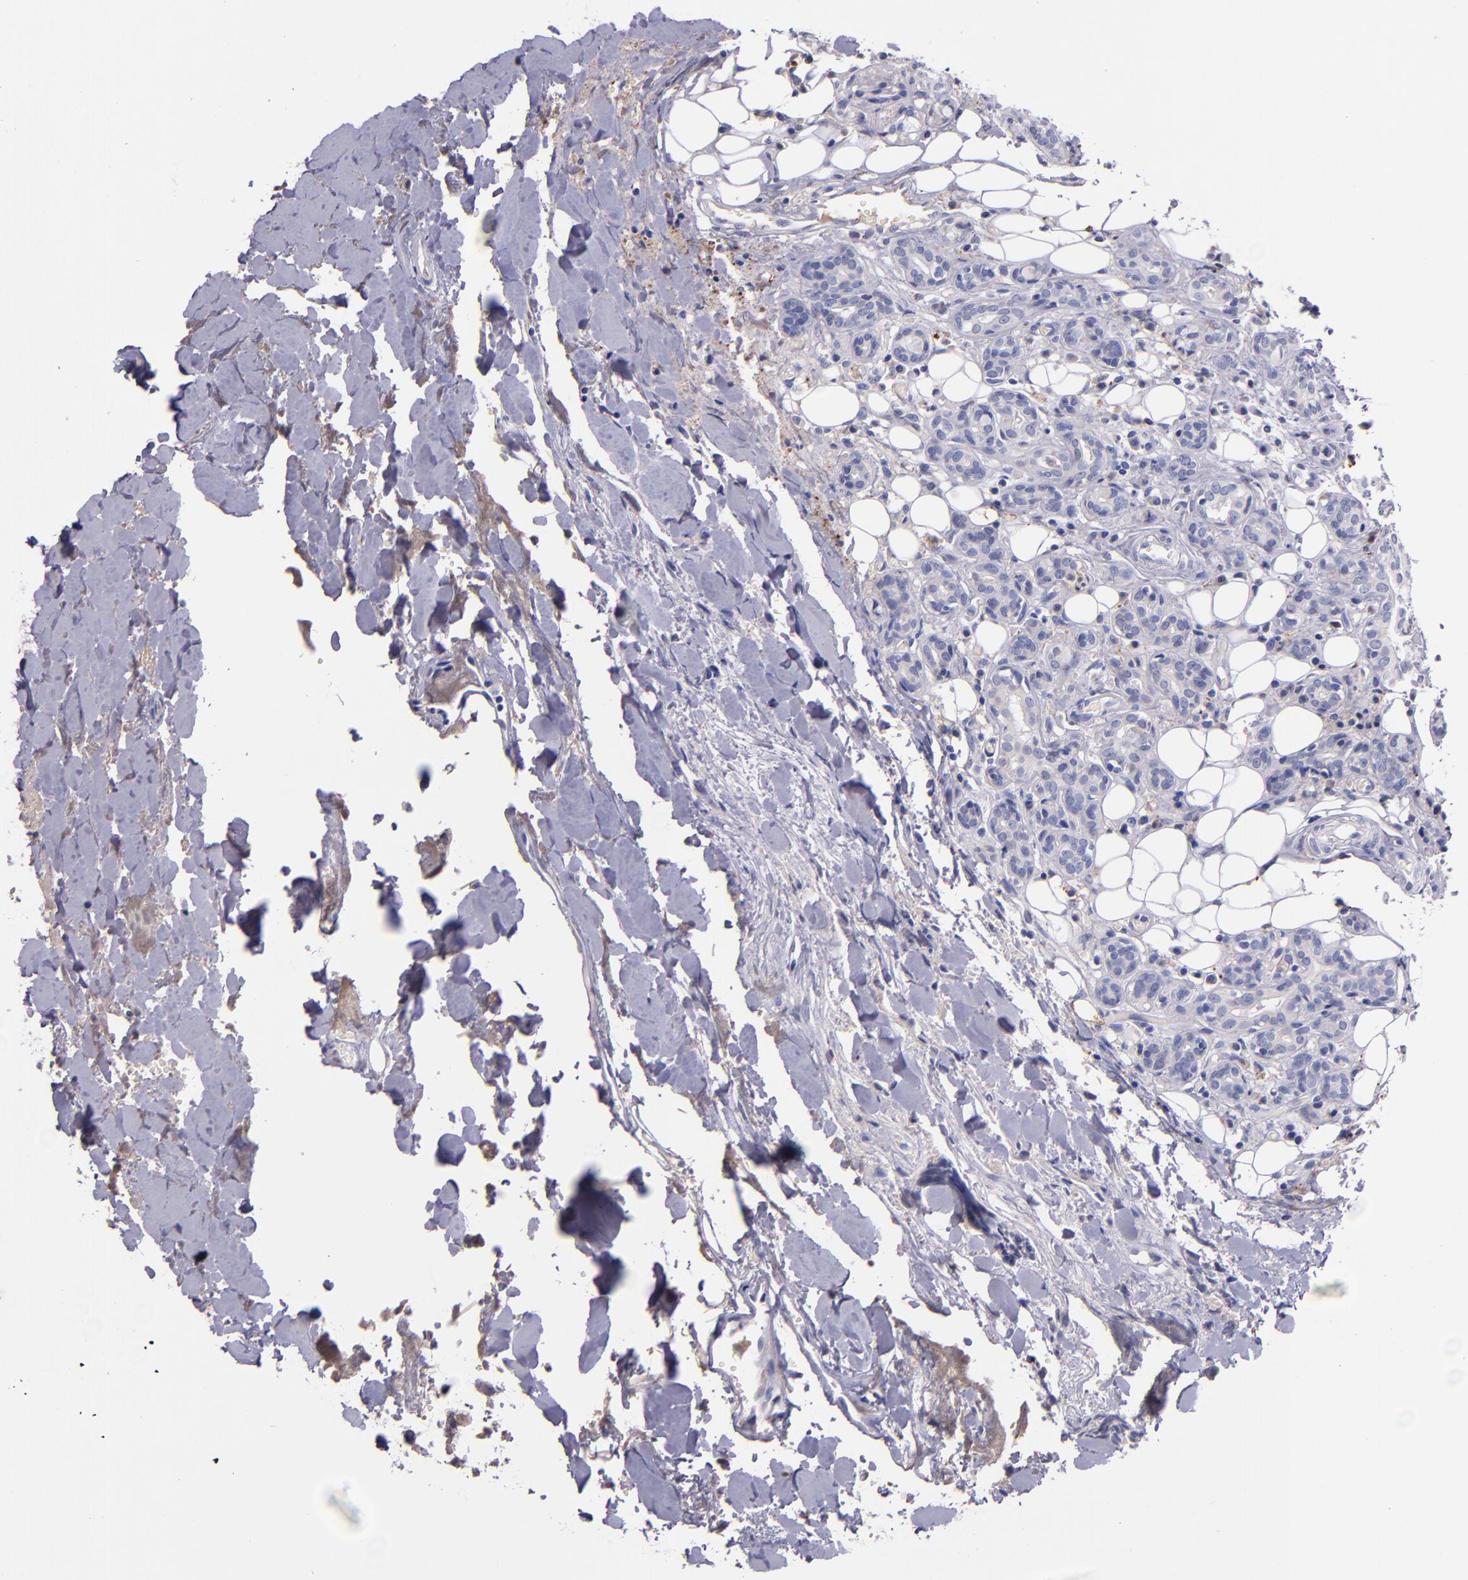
{"staining": {"intensity": "weak", "quantity": "<25%", "location": "cytoplasmic/membranous"}, "tissue": "head and neck cancer", "cell_type": "Tumor cells", "image_type": "cancer", "snomed": [{"axis": "morphology", "description": "Squamous cell carcinoma, NOS"}, {"axis": "topography", "description": "Salivary gland"}, {"axis": "topography", "description": "Head-Neck"}], "caption": "A micrograph of human squamous cell carcinoma (head and neck) is negative for staining in tumor cells.", "gene": "KNG1", "patient": {"sex": "male", "age": 70}}